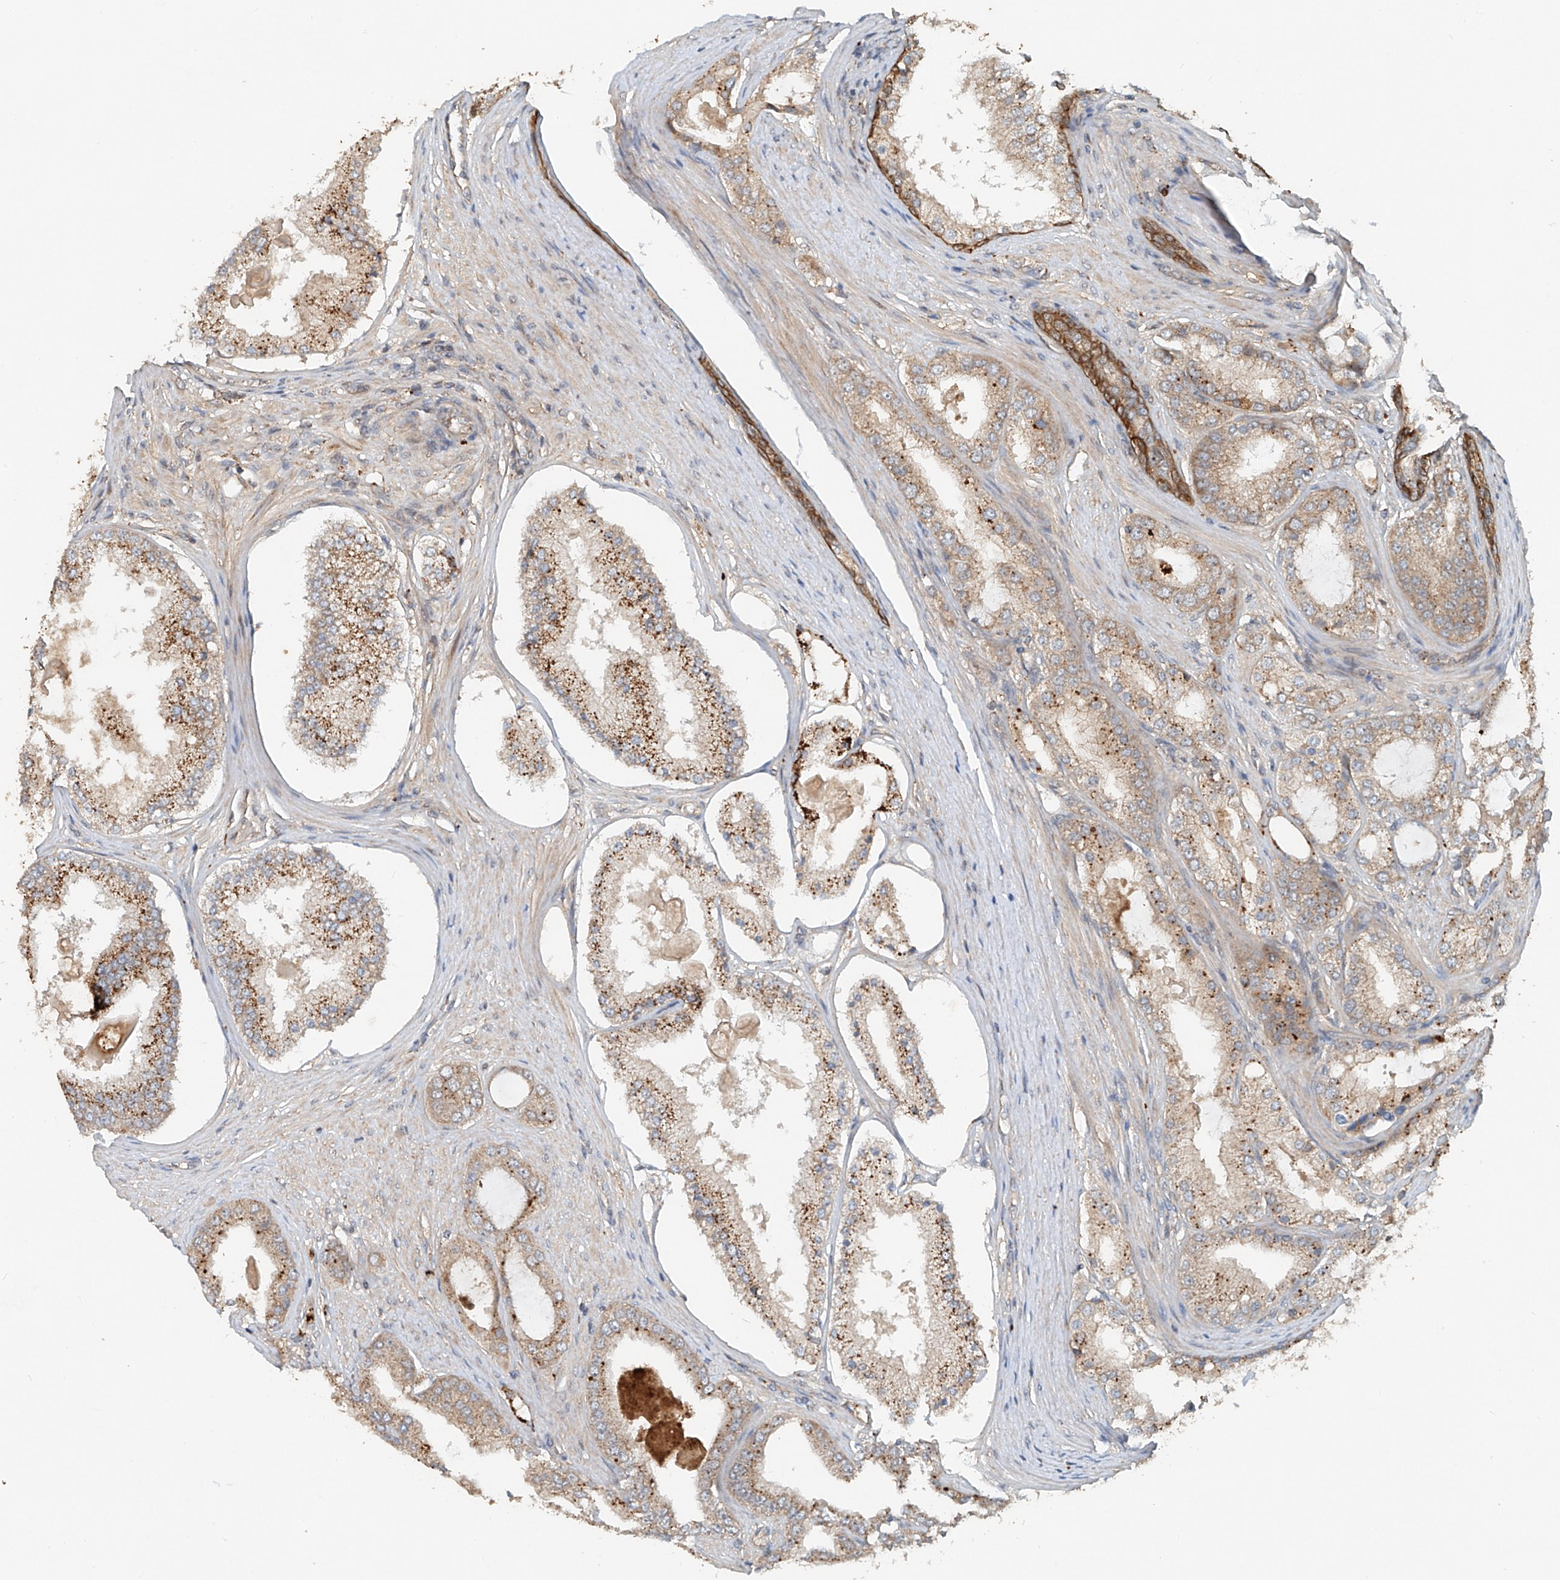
{"staining": {"intensity": "moderate", "quantity": ">75%", "location": "cytoplasmic/membranous"}, "tissue": "prostate cancer", "cell_type": "Tumor cells", "image_type": "cancer", "snomed": [{"axis": "morphology", "description": "Adenocarcinoma, High grade"}, {"axis": "topography", "description": "Prostate"}], "caption": "Approximately >75% of tumor cells in prostate cancer show moderate cytoplasmic/membranous protein staining as visualized by brown immunohistochemical staining.", "gene": "IER5", "patient": {"sex": "male", "age": 60}}